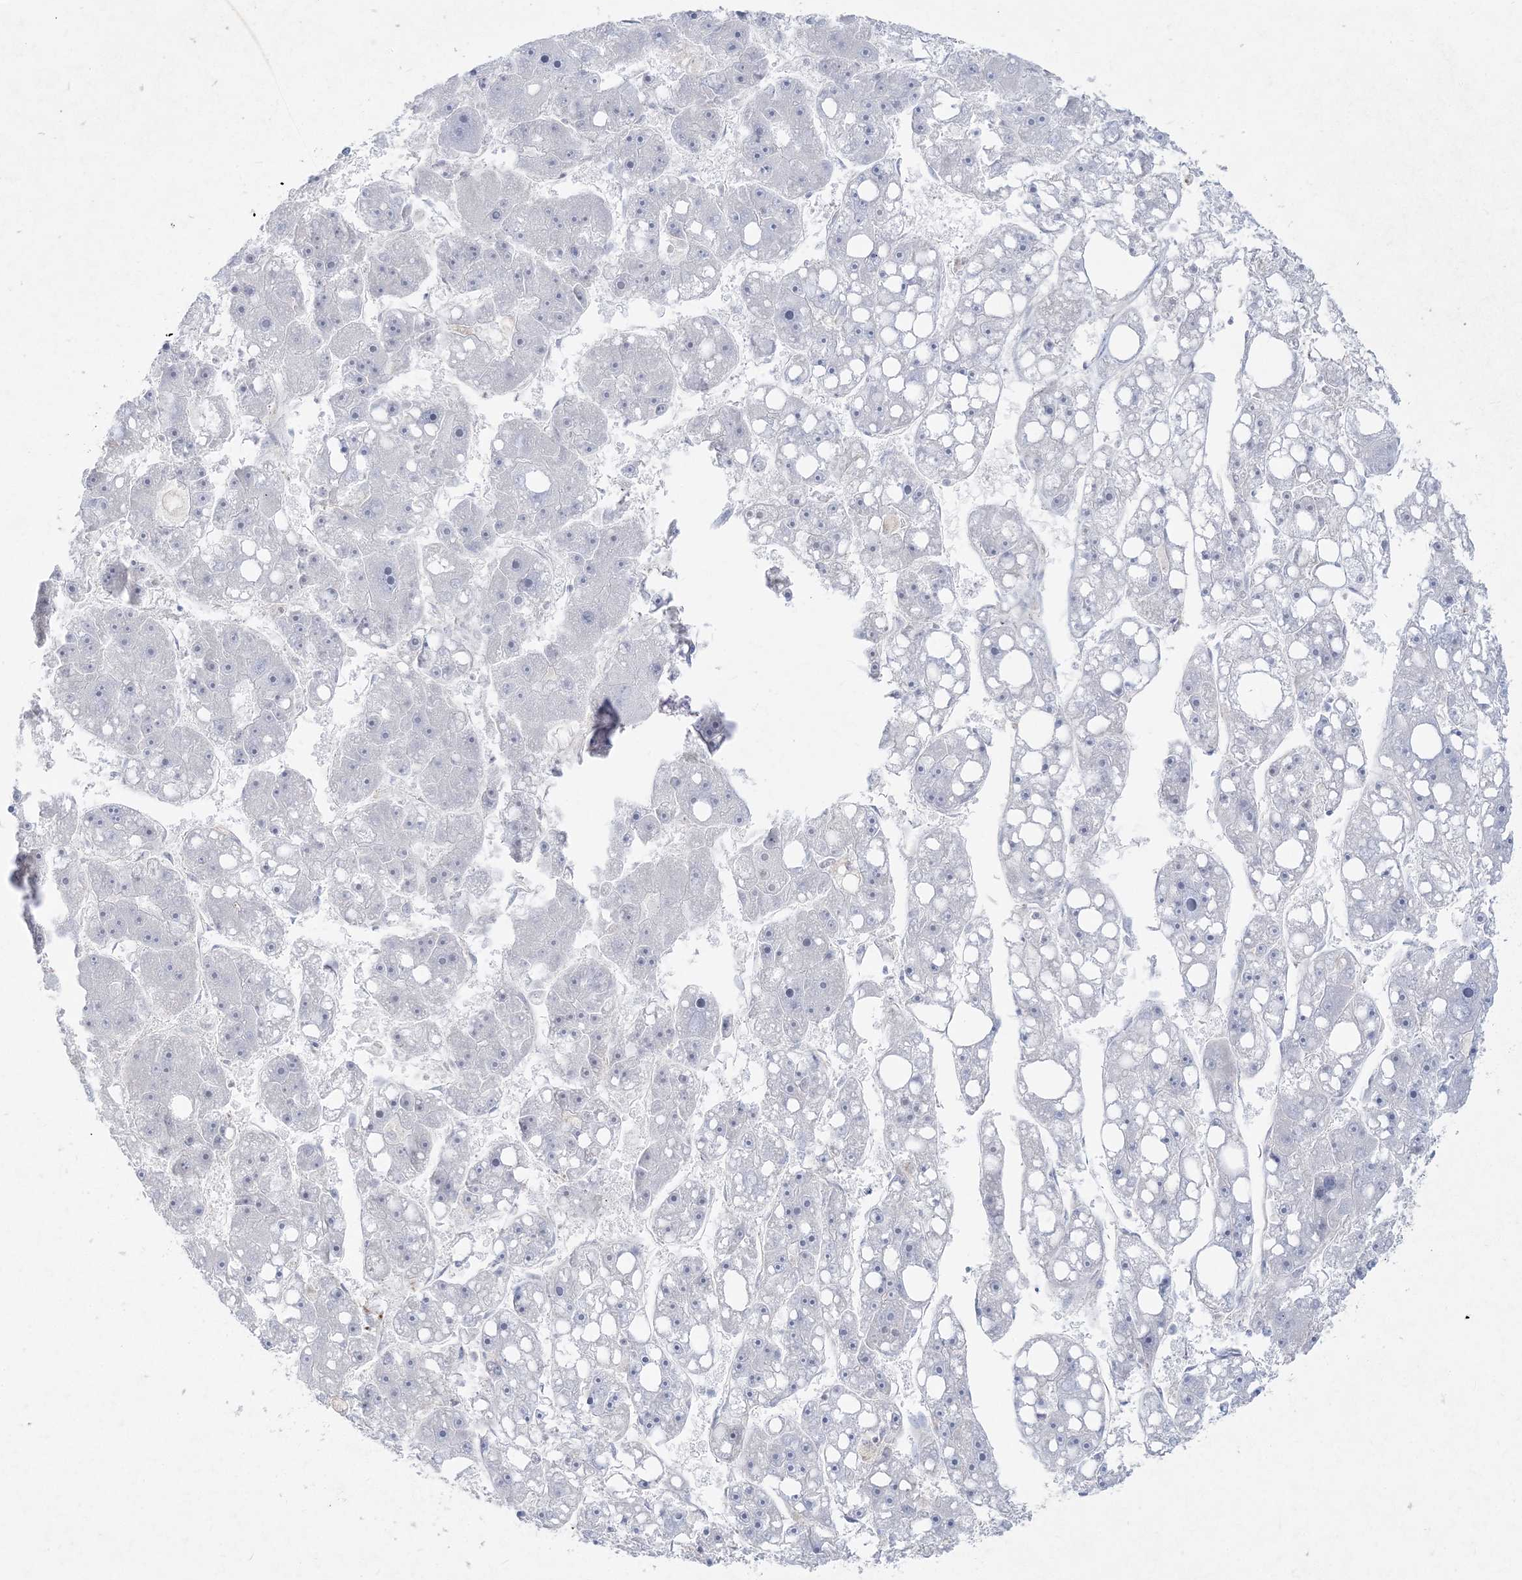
{"staining": {"intensity": "negative", "quantity": "none", "location": "none"}, "tissue": "liver cancer", "cell_type": "Tumor cells", "image_type": "cancer", "snomed": [{"axis": "morphology", "description": "Carcinoma, Hepatocellular, NOS"}, {"axis": "topography", "description": "Liver"}], "caption": "A histopathology image of hepatocellular carcinoma (liver) stained for a protein displays no brown staining in tumor cells. The staining is performed using DAB brown chromogen with nuclei counter-stained in using hematoxylin.", "gene": "GPAT2", "patient": {"sex": "female", "age": 61}}